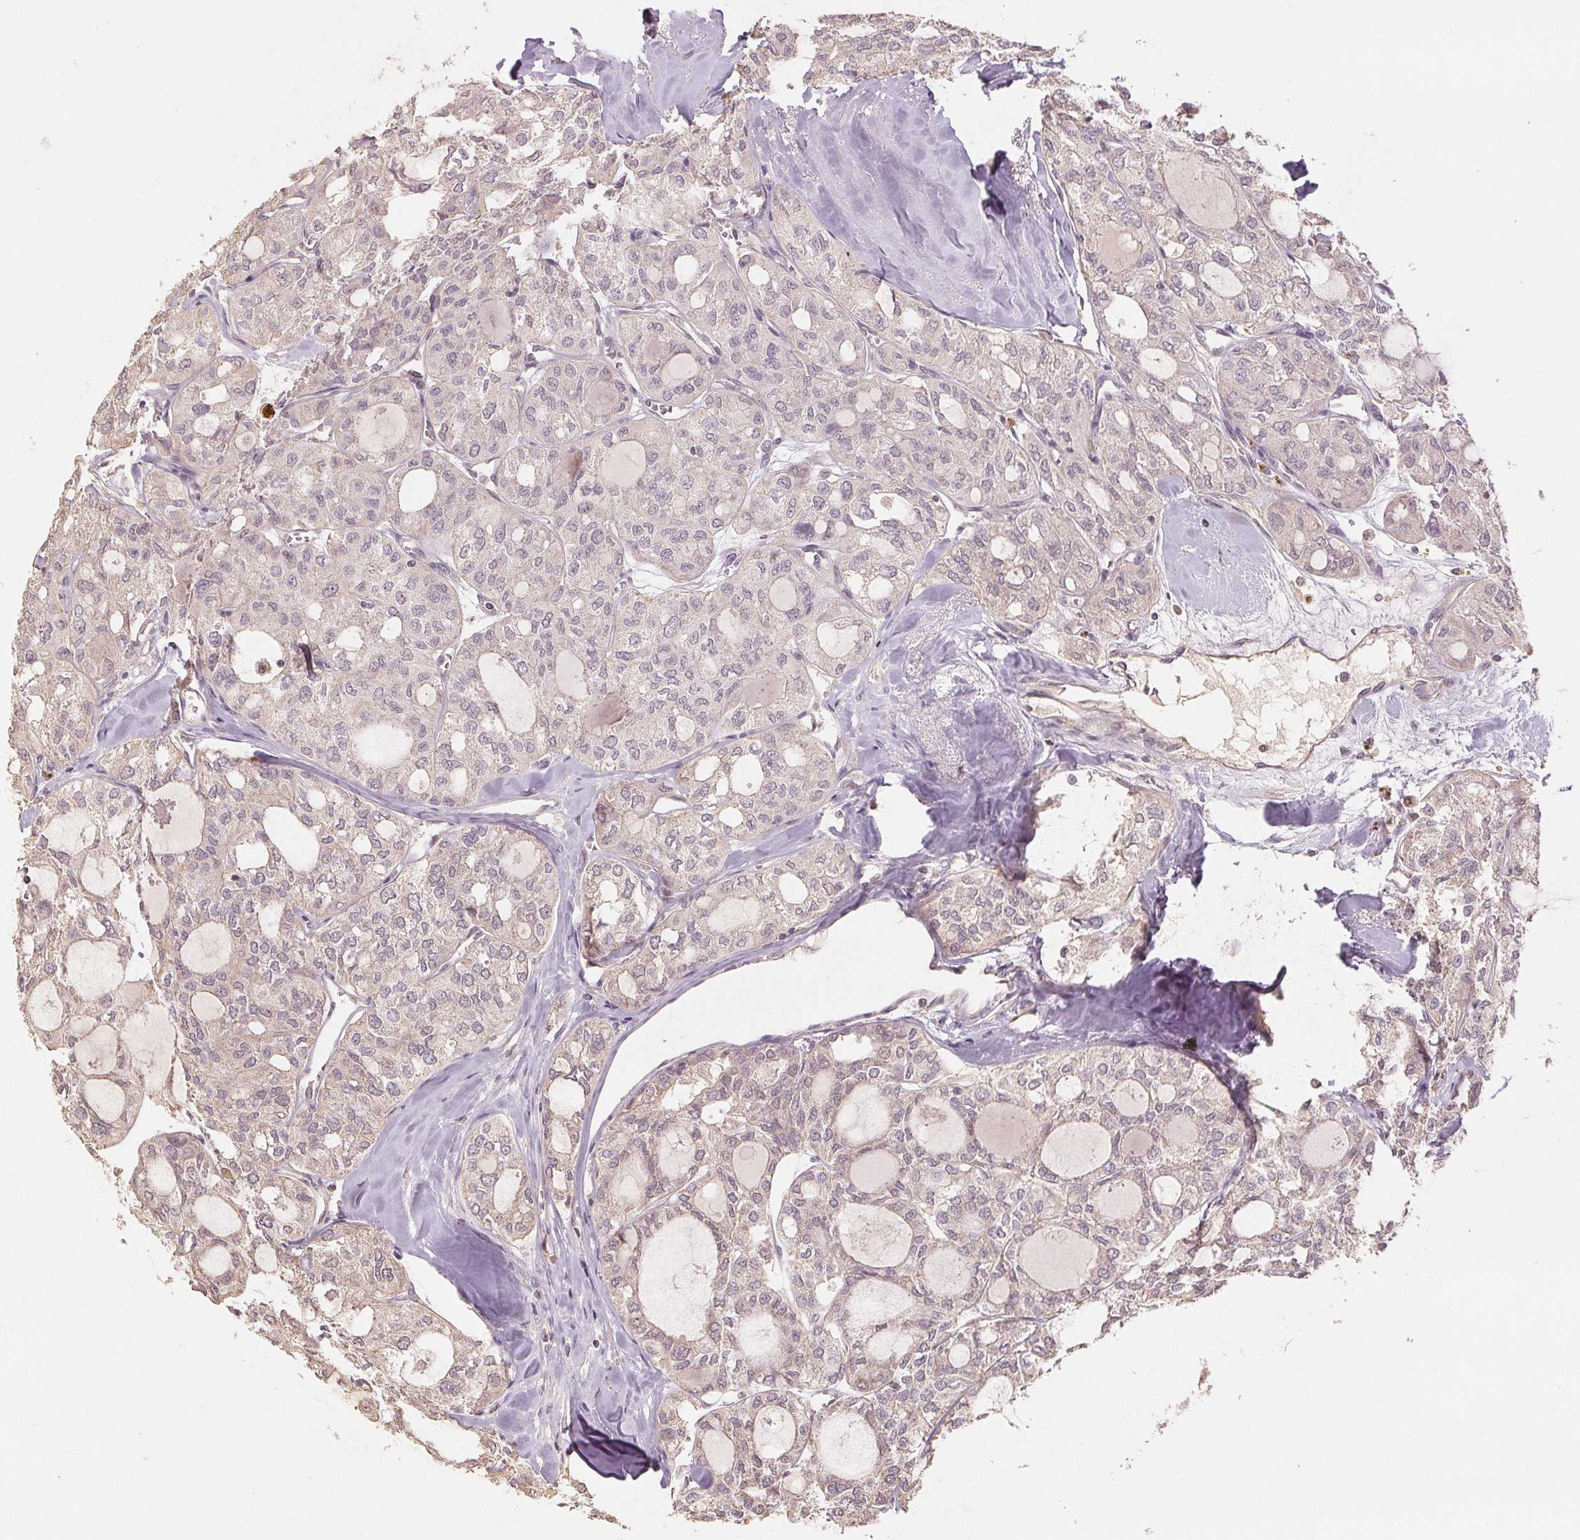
{"staining": {"intensity": "weak", "quantity": "<25%", "location": "cytoplasmic/membranous"}, "tissue": "thyroid cancer", "cell_type": "Tumor cells", "image_type": "cancer", "snomed": [{"axis": "morphology", "description": "Follicular adenoma carcinoma, NOS"}, {"axis": "topography", "description": "Thyroid gland"}], "caption": "Follicular adenoma carcinoma (thyroid) was stained to show a protein in brown. There is no significant positivity in tumor cells.", "gene": "COX14", "patient": {"sex": "male", "age": 75}}